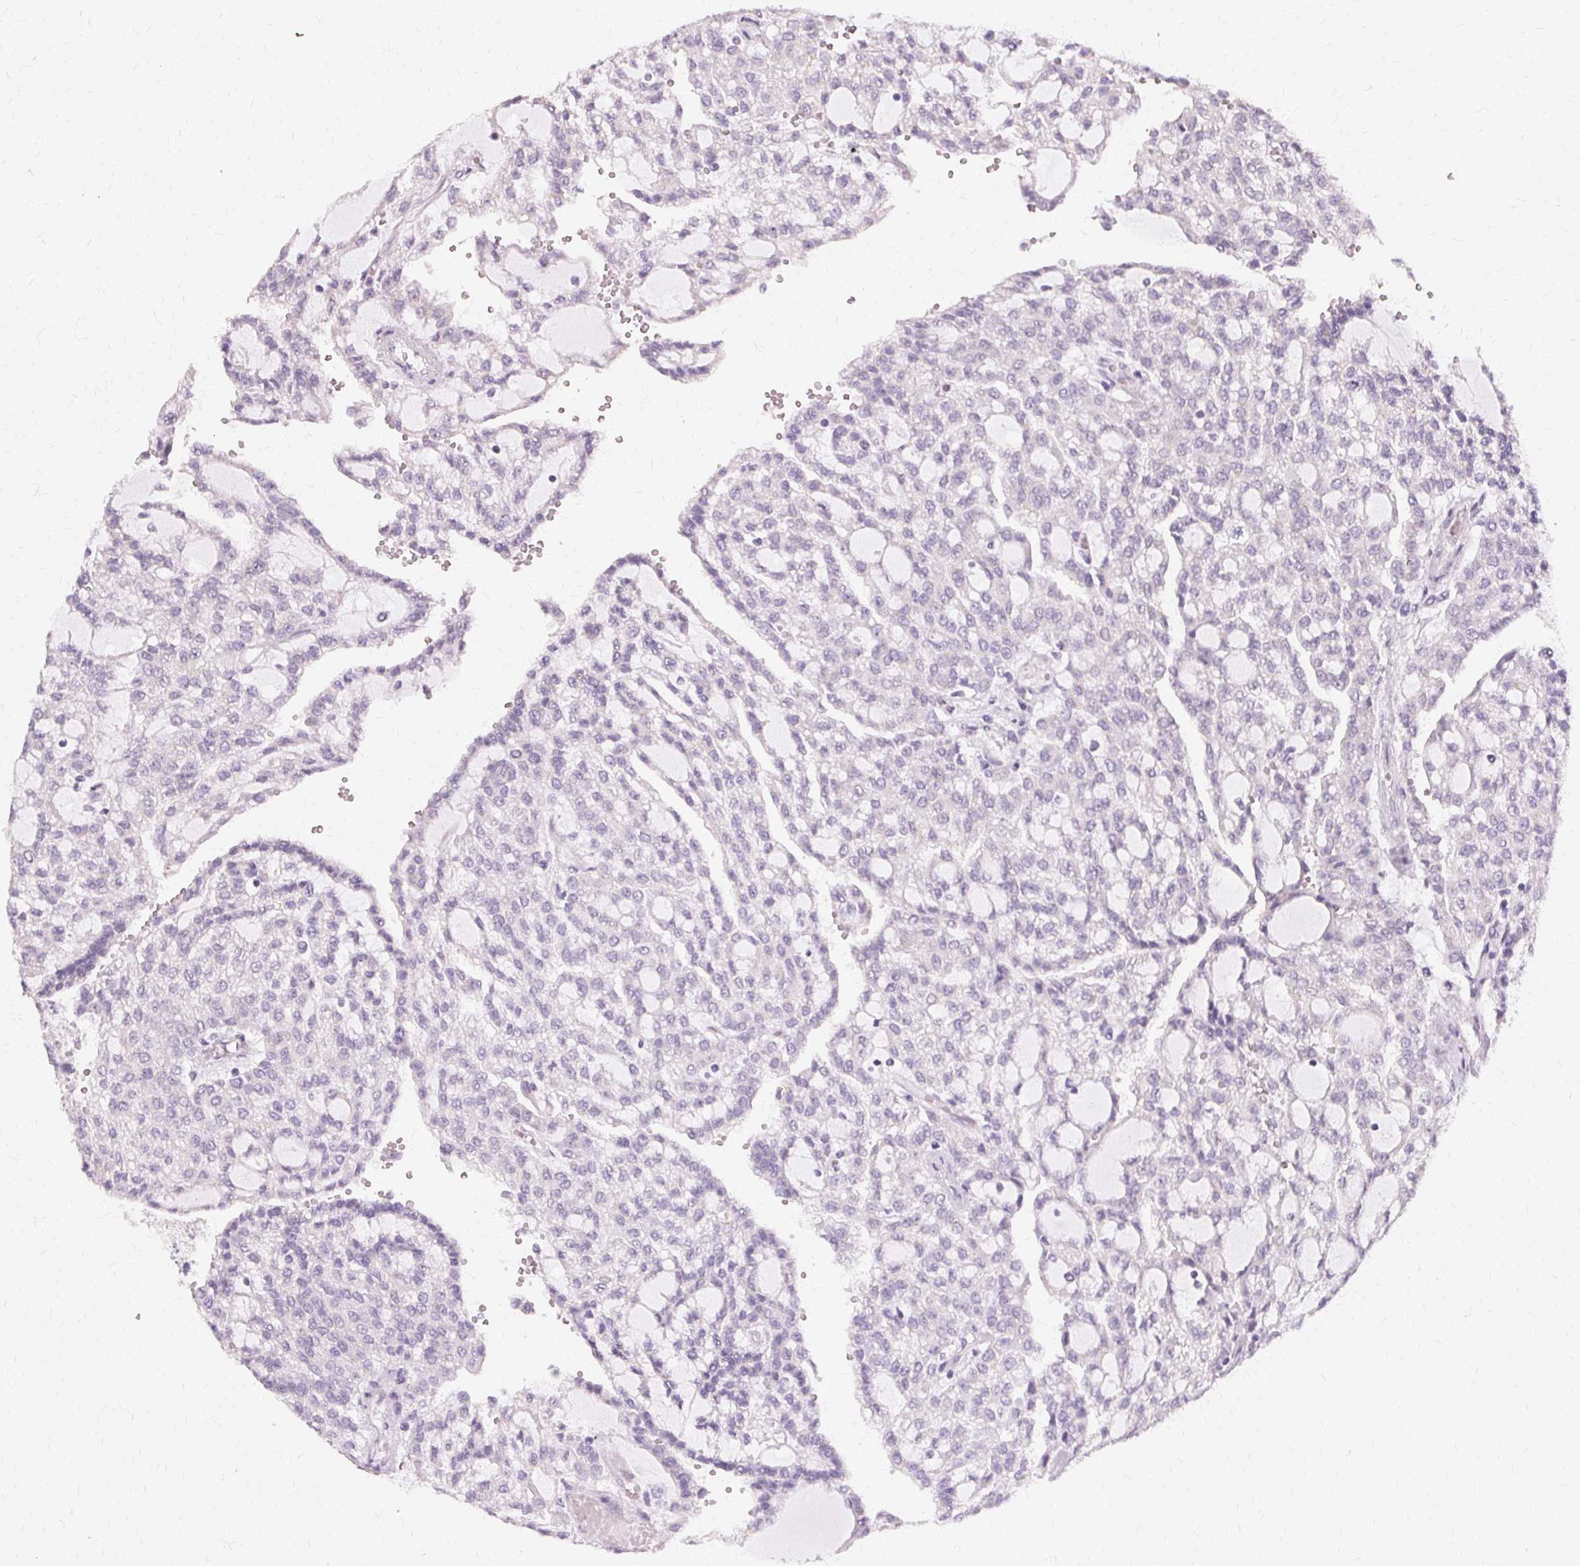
{"staining": {"intensity": "negative", "quantity": "none", "location": "none"}, "tissue": "renal cancer", "cell_type": "Tumor cells", "image_type": "cancer", "snomed": [{"axis": "morphology", "description": "Adenocarcinoma, NOS"}, {"axis": "topography", "description": "Kidney"}], "caption": "Tumor cells show no significant positivity in renal adenocarcinoma. The staining was performed using DAB (3,3'-diaminobenzidine) to visualize the protein expression in brown, while the nuclei were stained in blue with hematoxylin (Magnification: 20x).", "gene": "FCRL3", "patient": {"sex": "male", "age": 63}}